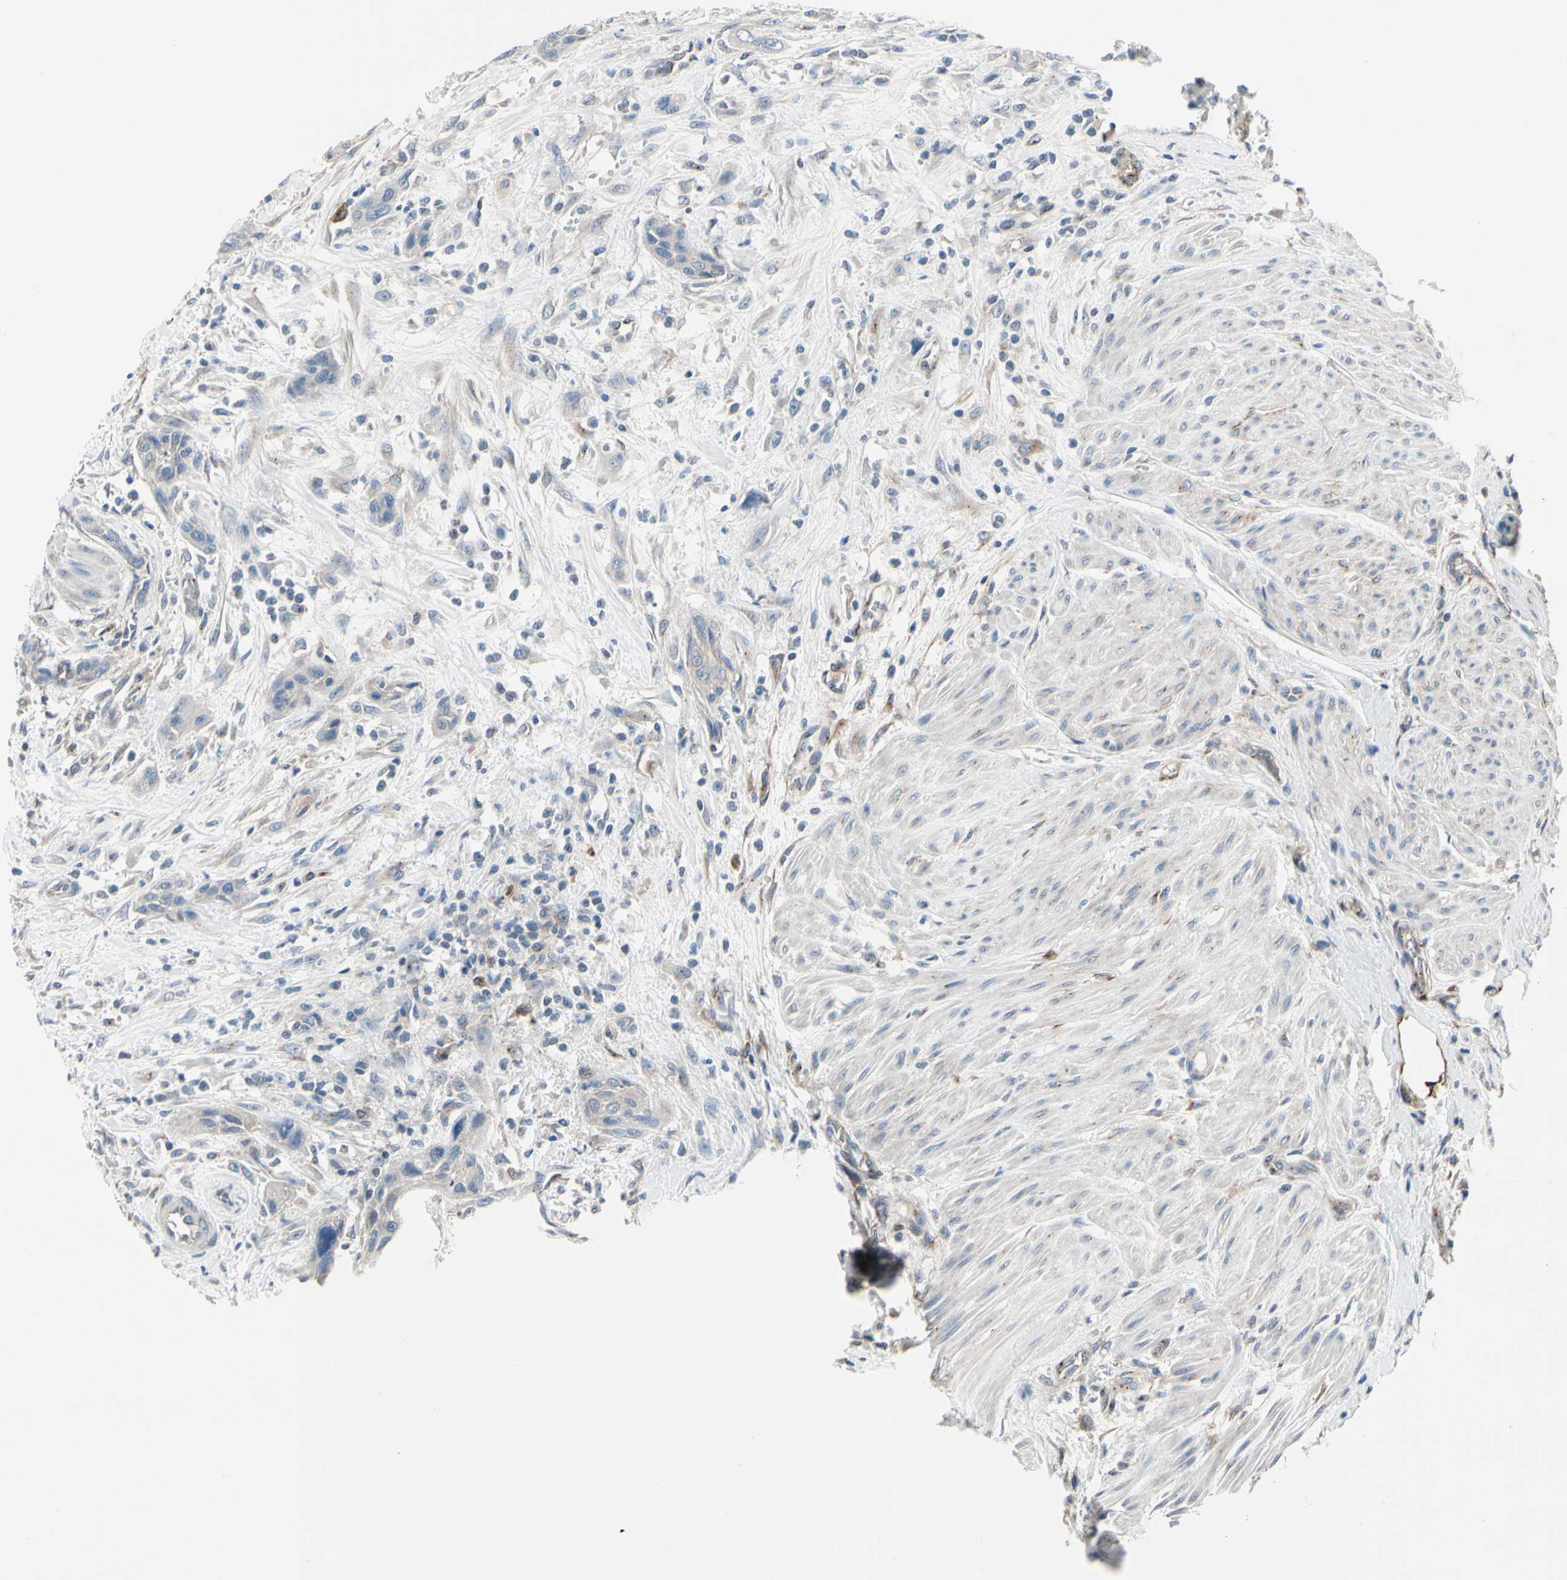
{"staining": {"intensity": "negative", "quantity": "none", "location": "none"}, "tissue": "urothelial cancer", "cell_type": "Tumor cells", "image_type": "cancer", "snomed": [{"axis": "morphology", "description": "Urothelial carcinoma, High grade"}, {"axis": "topography", "description": "Urinary bladder"}], "caption": "Tumor cells show no significant protein expression in high-grade urothelial carcinoma.", "gene": "PRKAR2B", "patient": {"sex": "male", "age": 35}}